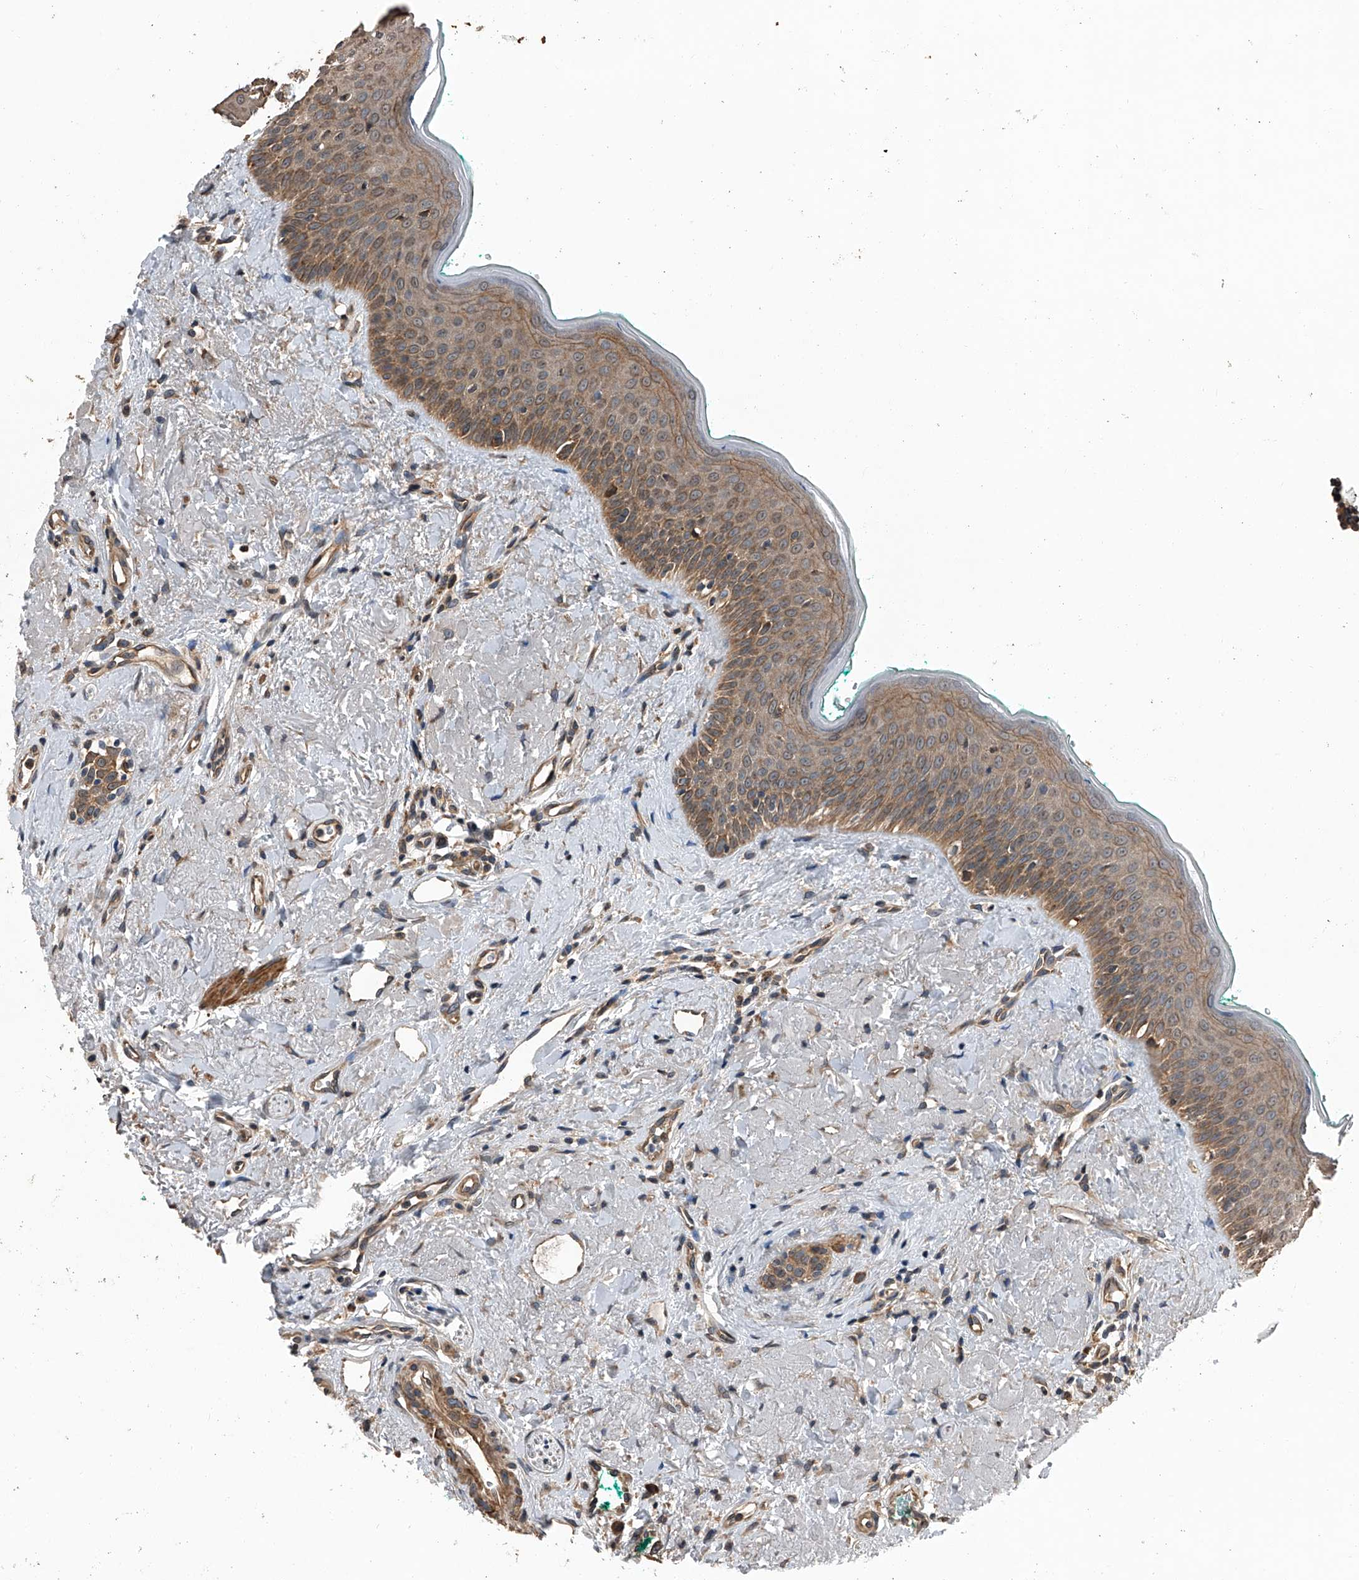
{"staining": {"intensity": "moderate", "quantity": ">75%", "location": "cytoplasmic/membranous"}, "tissue": "oral mucosa", "cell_type": "Squamous epithelial cells", "image_type": "normal", "snomed": [{"axis": "morphology", "description": "Normal tissue, NOS"}, {"axis": "topography", "description": "Oral tissue"}], "caption": "IHC (DAB) staining of normal oral mucosa demonstrates moderate cytoplasmic/membranous protein staining in about >75% of squamous epithelial cells. (brown staining indicates protein expression, while blue staining denotes nuclei).", "gene": "KCNJ2", "patient": {"sex": "female", "age": 70}}